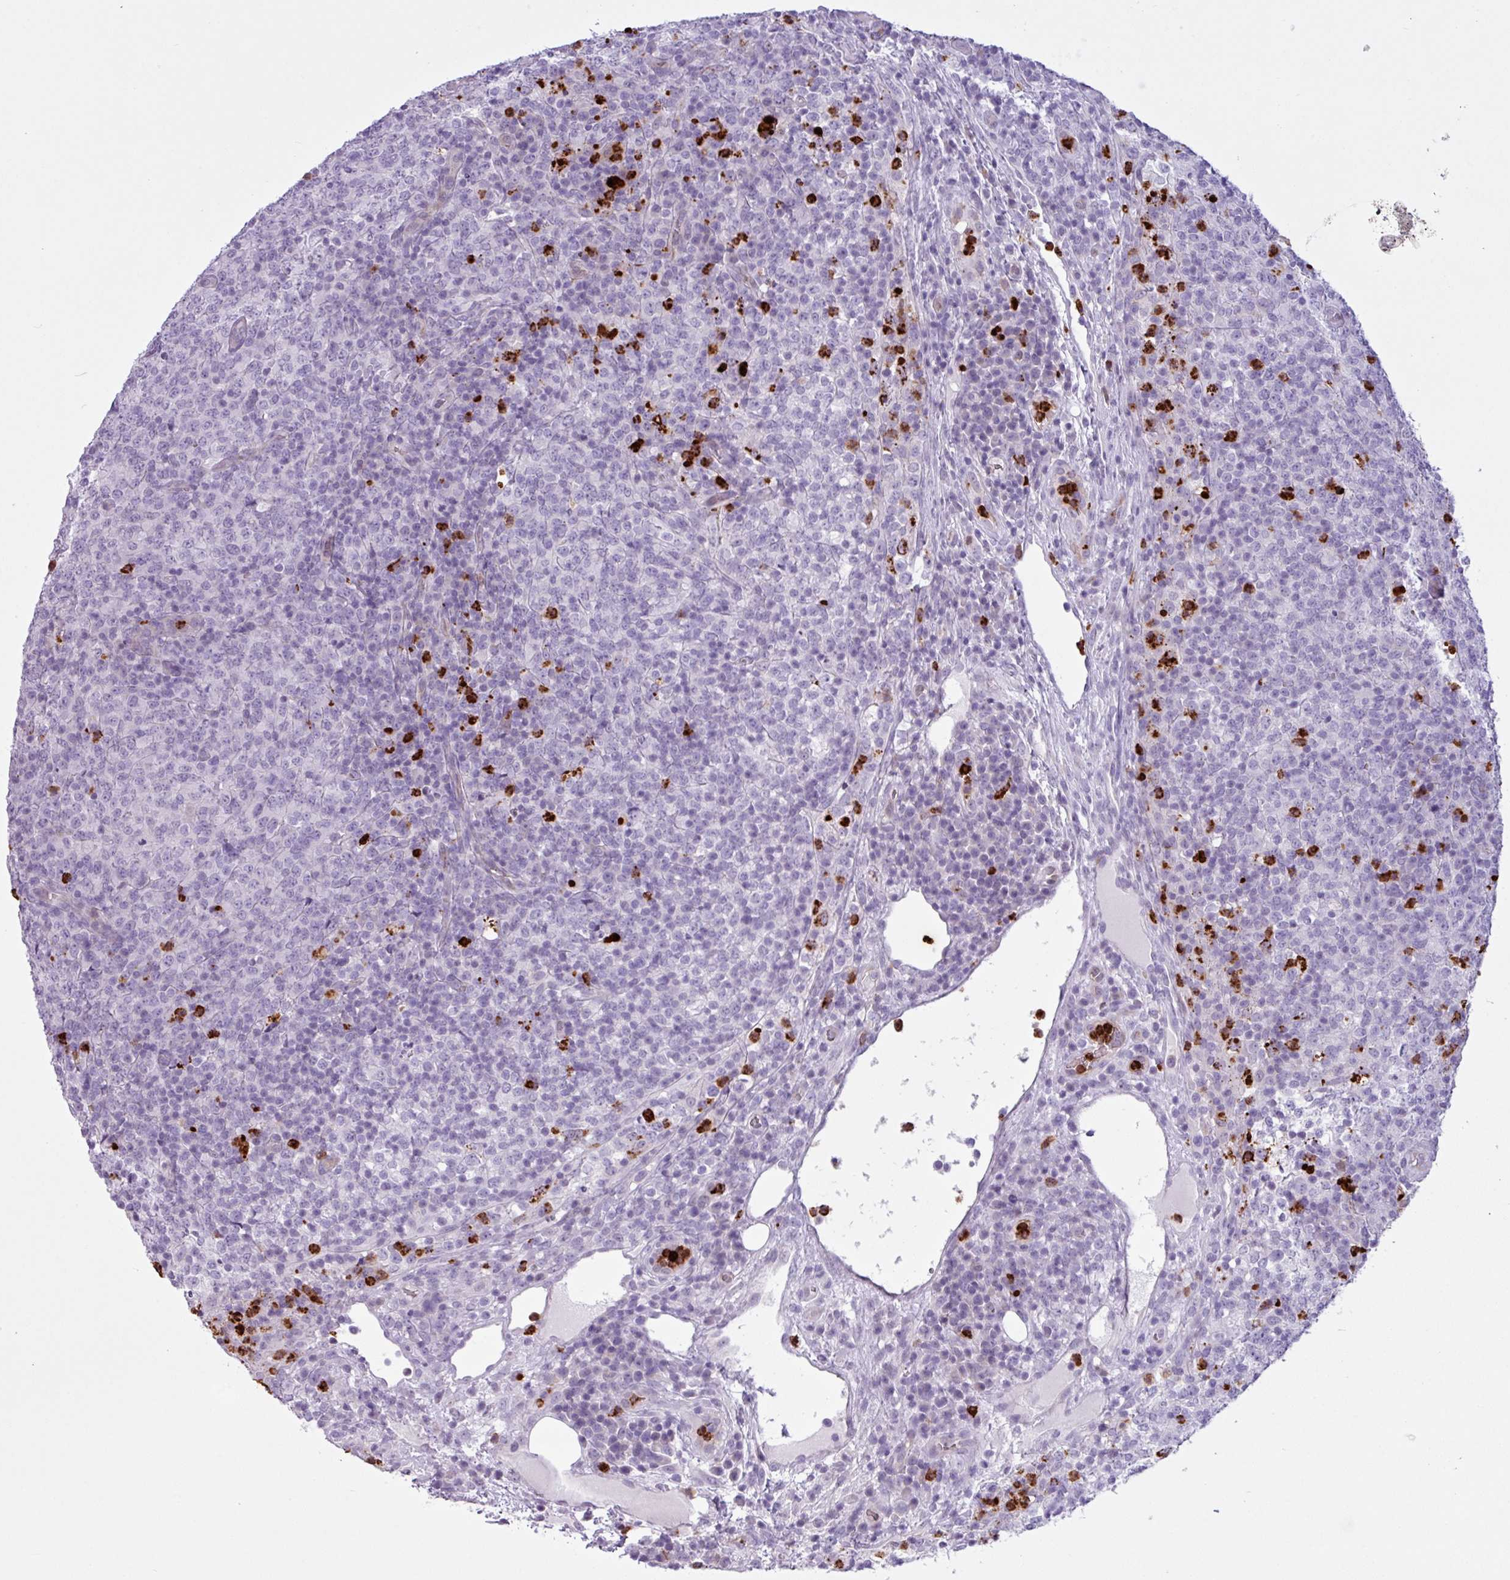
{"staining": {"intensity": "negative", "quantity": "none", "location": "none"}, "tissue": "lymphoma", "cell_type": "Tumor cells", "image_type": "cancer", "snomed": [{"axis": "morphology", "description": "Malignant lymphoma, non-Hodgkin's type, High grade"}, {"axis": "topography", "description": "Lymph node"}], "caption": "The micrograph reveals no staining of tumor cells in high-grade malignant lymphoma, non-Hodgkin's type.", "gene": "TMEM178A", "patient": {"sex": "male", "age": 54}}